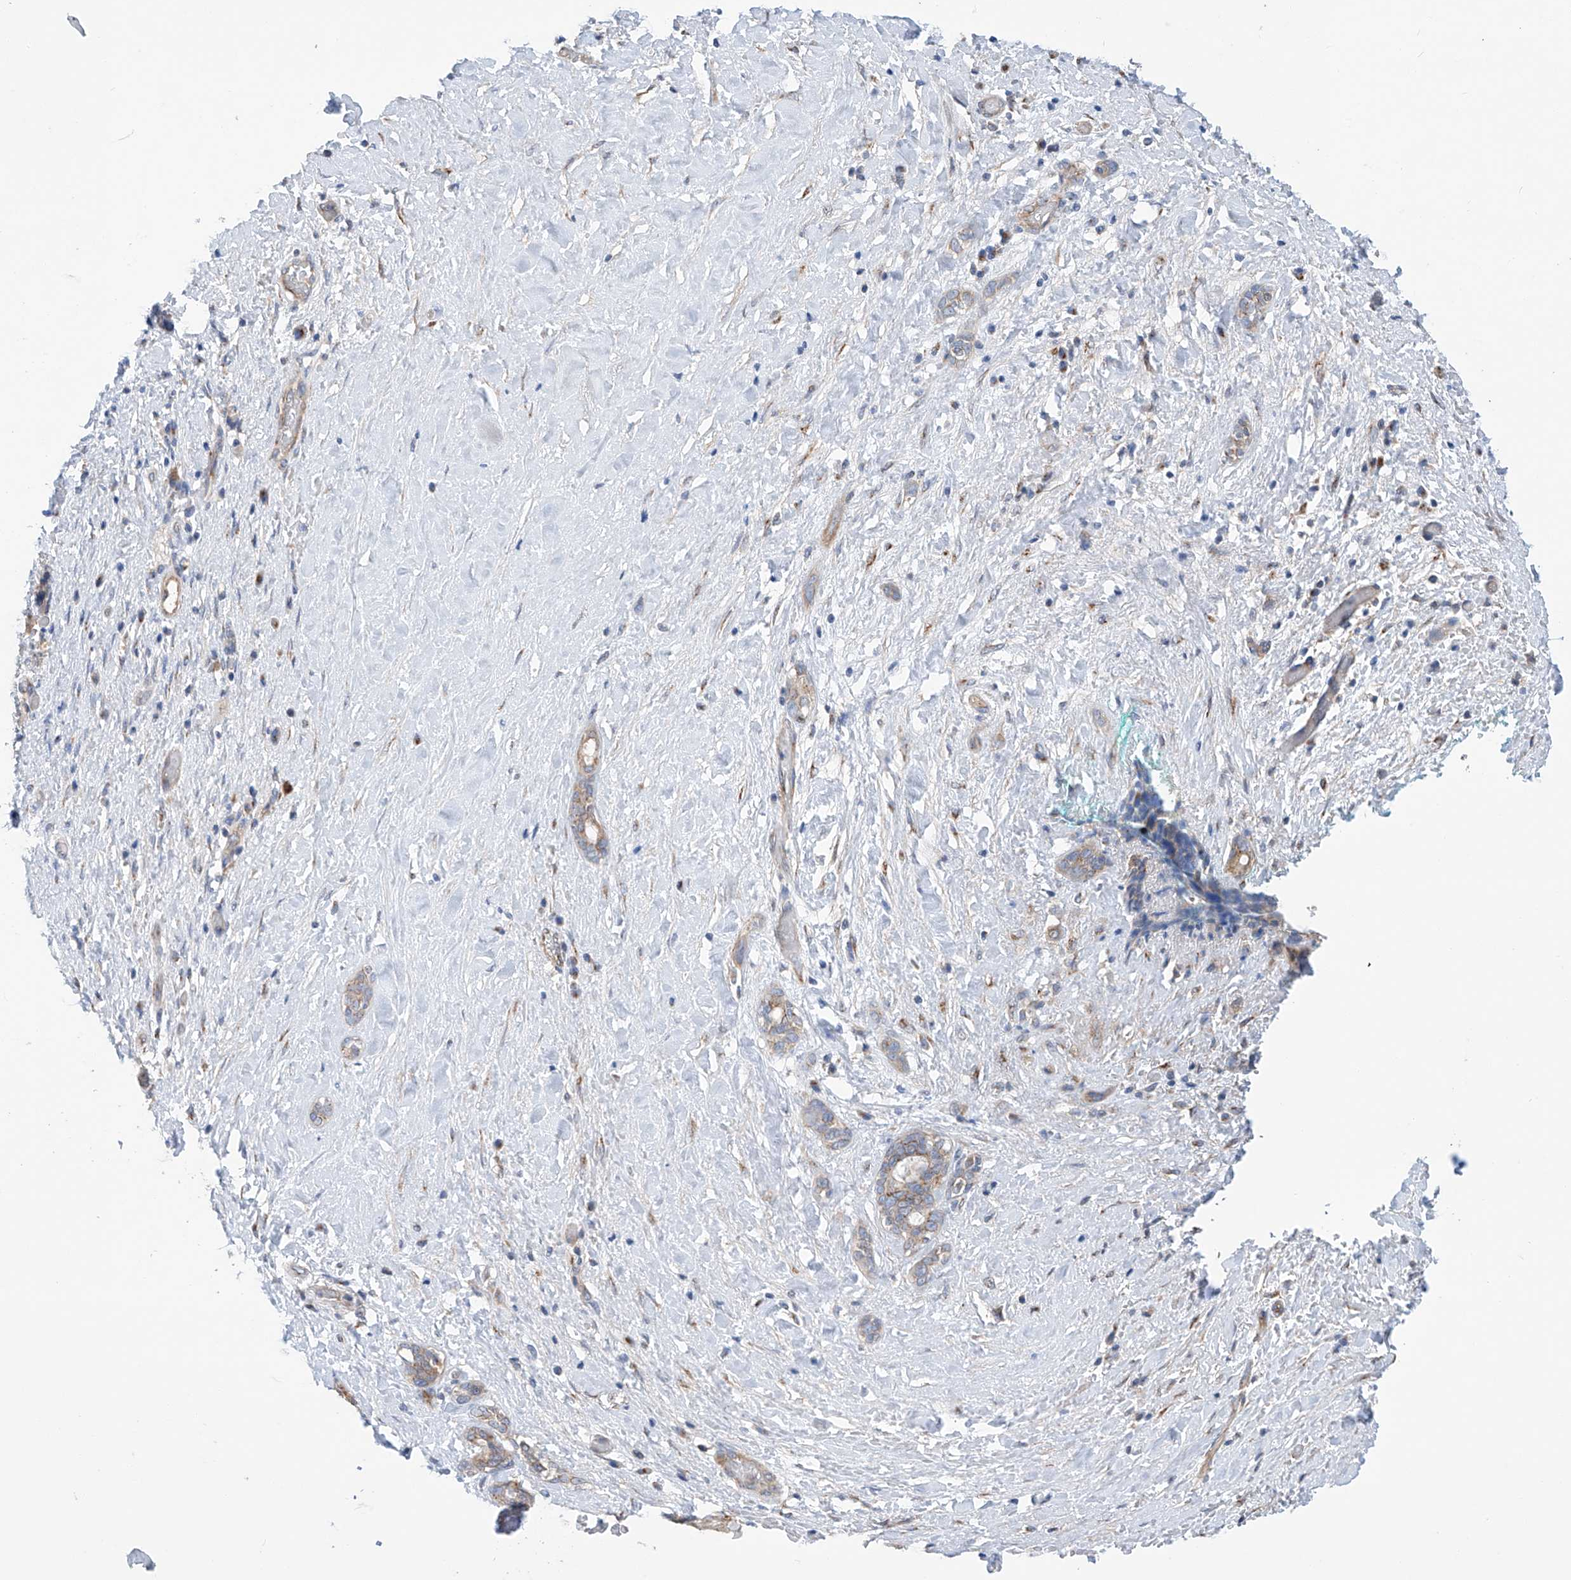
{"staining": {"intensity": "weak", "quantity": ">75%", "location": "cytoplasmic/membranous"}, "tissue": "pancreatic cancer", "cell_type": "Tumor cells", "image_type": "cancer", "snomed": [{"axis": "morphology", "description": "Normal tissue, NOS"}, {"axis": "morphology", "description": "Adenocarcinoma, NOS"}, {"axis": "topography", "description": "Pancreas"}, {"axis": "topography", "description": "Peripheral nerve tissue"}], "caption": "Immunohistochemical staining of human pancreatic adenocarcinoma reveals low levels of weak cytoplasmic/membranous positivity in about >75% of tumor cells.", "gene": "SLC22A7", "patient": {"sex": "female", "age": 63}}